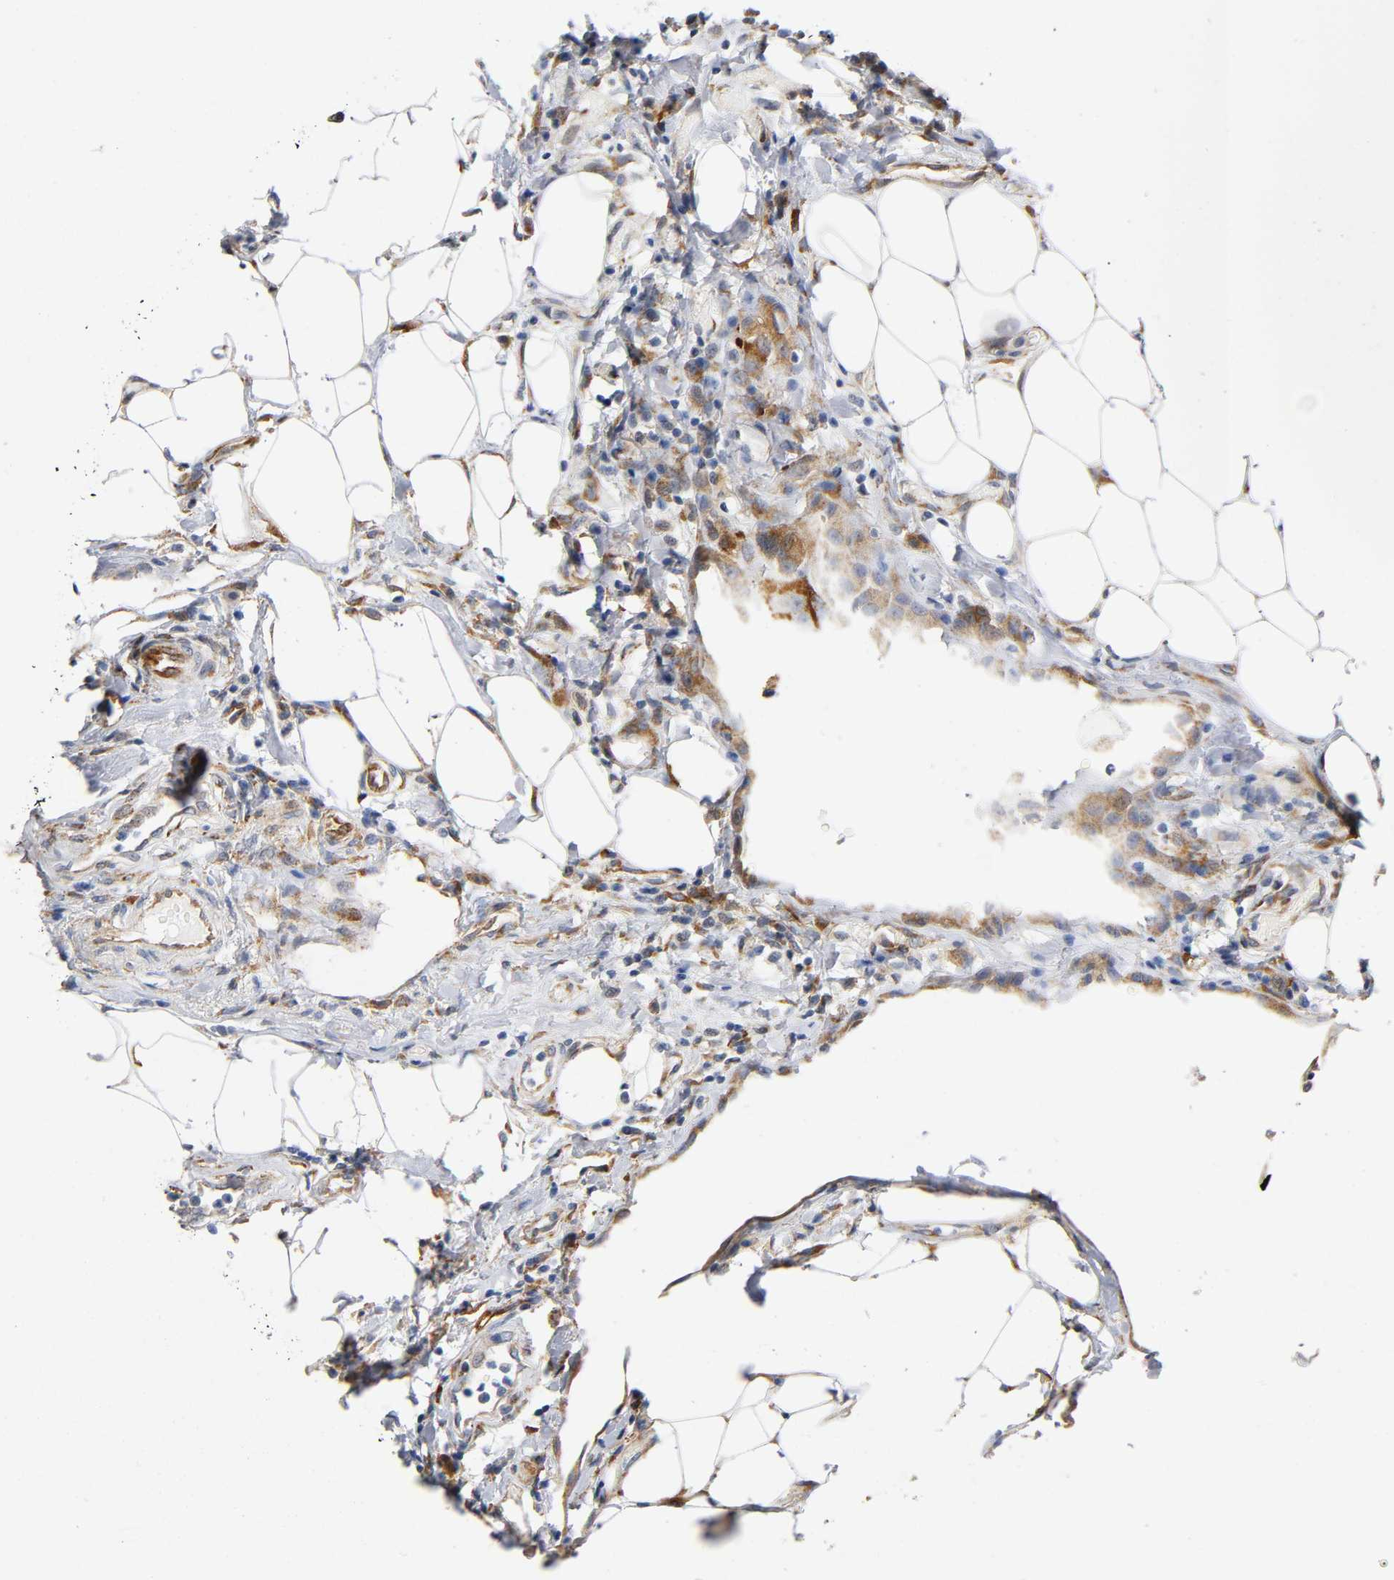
{"staining": {"intensity": "moderate", "quantity": ">75%", "location": "cytoplasmic/membranous"}, "tissue": "colorectal cancer", "cell_type": "Tumor cells", "image_type": "cancer", "snomed": [{"axis": "morphology", "description": "Adenocarcinoma, NOS"}, {"axis": "topography", "description": "Colon"}], "caption": "Brown immunohistochemical staining in human colorectal adenocarcinoma demonstrates moderate cytoplasmic/membranous staining in approximately >75% of tumor cells.", "gene": "SOS2", "patient": {"sex": "female", "age": 86}}